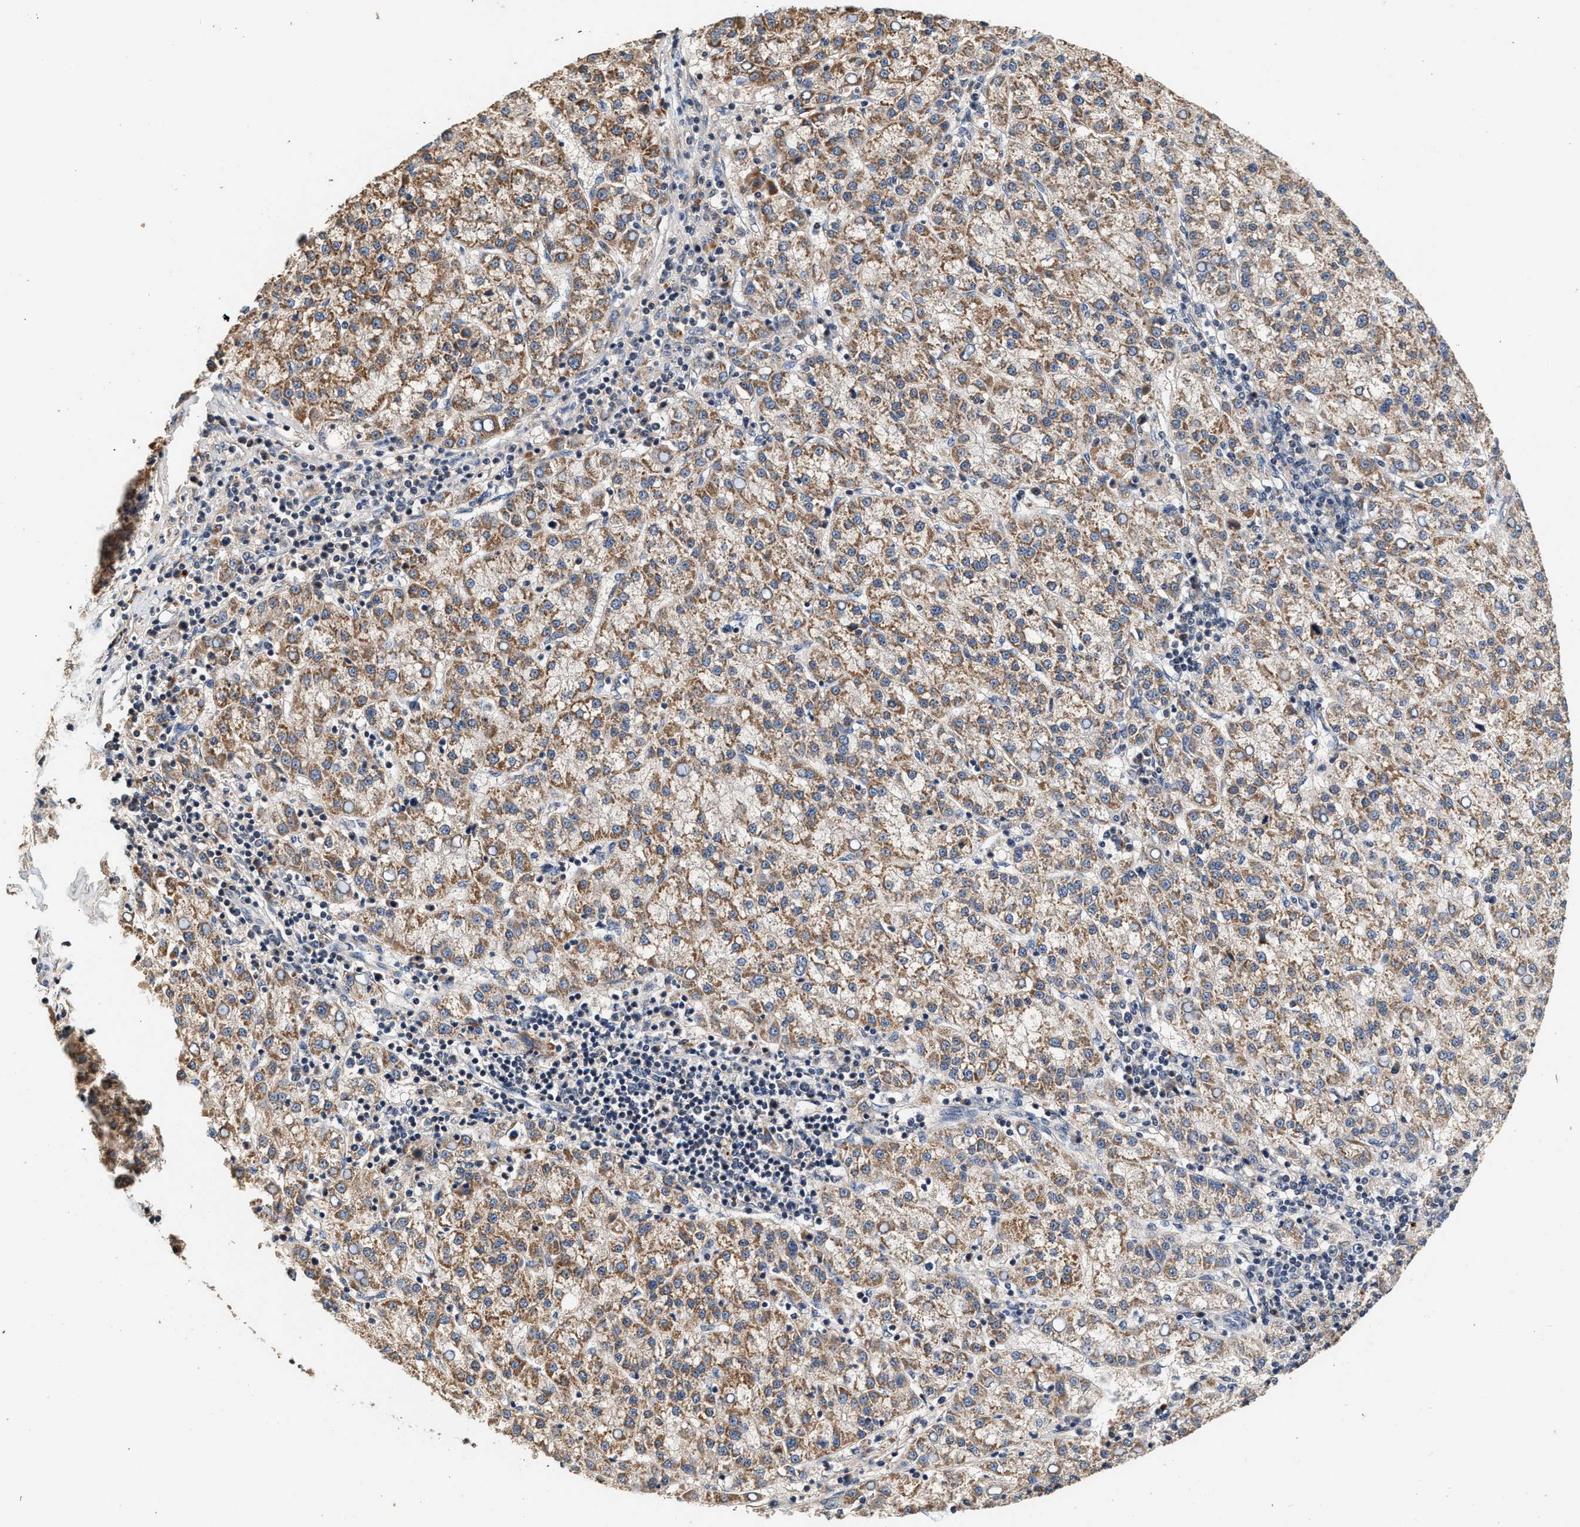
{"staining": {"intensity": "moderate", "quantity": ">75%", "location": "cytoplasmic/membranous"}, "tissue": "liver cancer", "cell_type": "Tumor cells", "image_type": "cancer", "snomed": [{"axis": "morphology", "description": "Carcinoma, Hepatocellular, NOS"}, {"axis": "topography", "description": "Liver"}], "caption": "This image exhibits immunohistochemistry staining of human liver hepatocellular carcinoma, with medium moderate cytoplasmic/membranous staining in about >75% of tumor cells.", "gene": "PTGR3", "patient": {"sex": "female", "age": 58}}